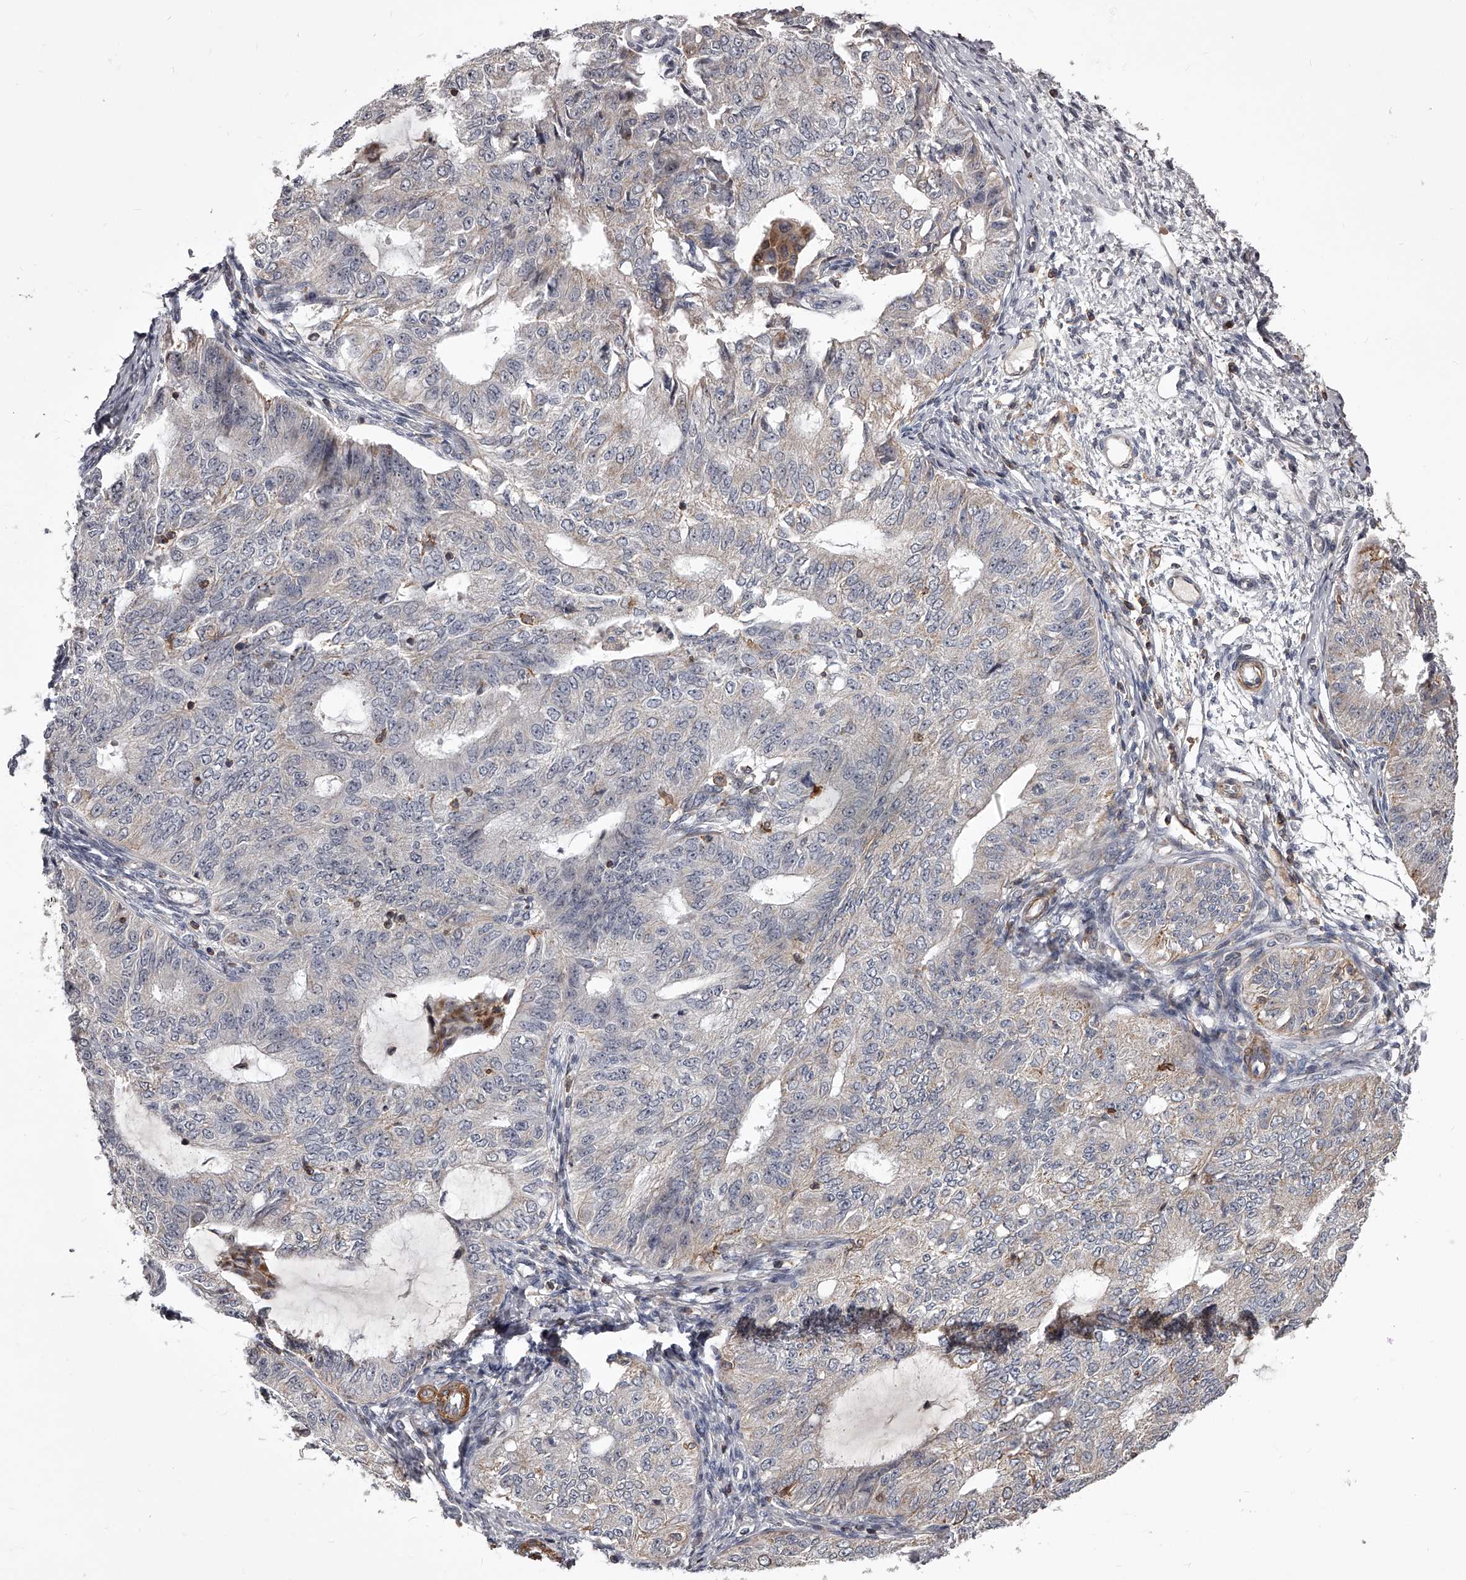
{"staining": {"intensity": "negative", "quantity": "none", "location": "none"}, "tissue": "endometrial cancer", "cell_type": "Tumor cells", "image_type": "cancer", "snomed": [{"axis": "morphology", "description": "Adenocarcinoma, NOS"}, {"axis": "topography", "description": "Endometrium"}], "caption": "This is a micrograph of immunohistochemistry staining of endometrial cancer (adenocarcinoma), which shows no staining in tumor cells.", "gene": "RRP36", "patient": {"sex": "female", "age": 32}}